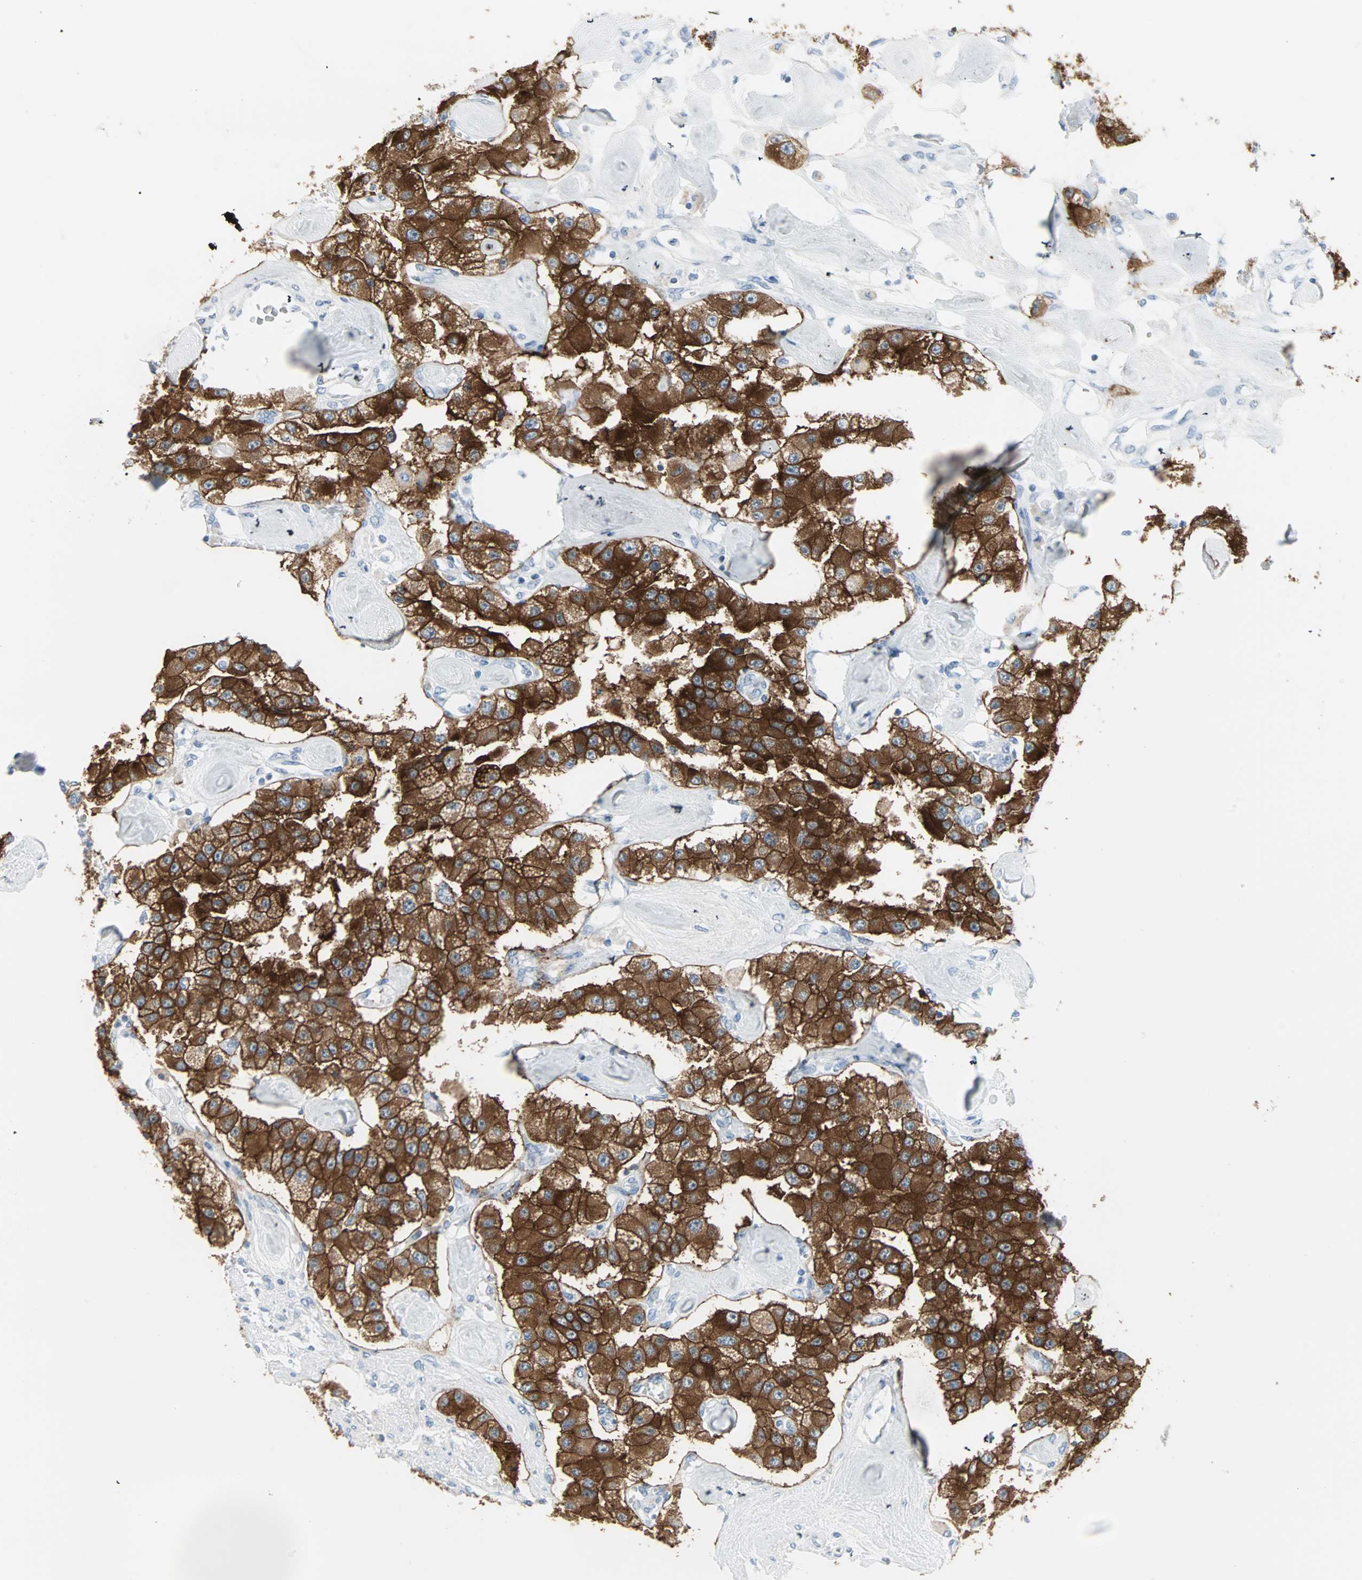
{"staining": {"intensity": "strong", "quantity": ">75%", "location": "cytoplasmic/membranous"}, "tissue": "carcinoid", "cell_type": "Tumor cells", "image_type": "cancer", "snomed": [{"axis": "morphology", "description": "Carcinoid, malignant, NOS"}, {"axis": "topography", "description": "Pancreas"}], "caption": "Carcinoid (malignant) stained with DAB immunohistochemistry shows high levels of strong cytoplasmic/membranous expression in approximately >75% of tumor cells.", "gene": "STX1A", "patient": {"sex": "male", "age": 41}}